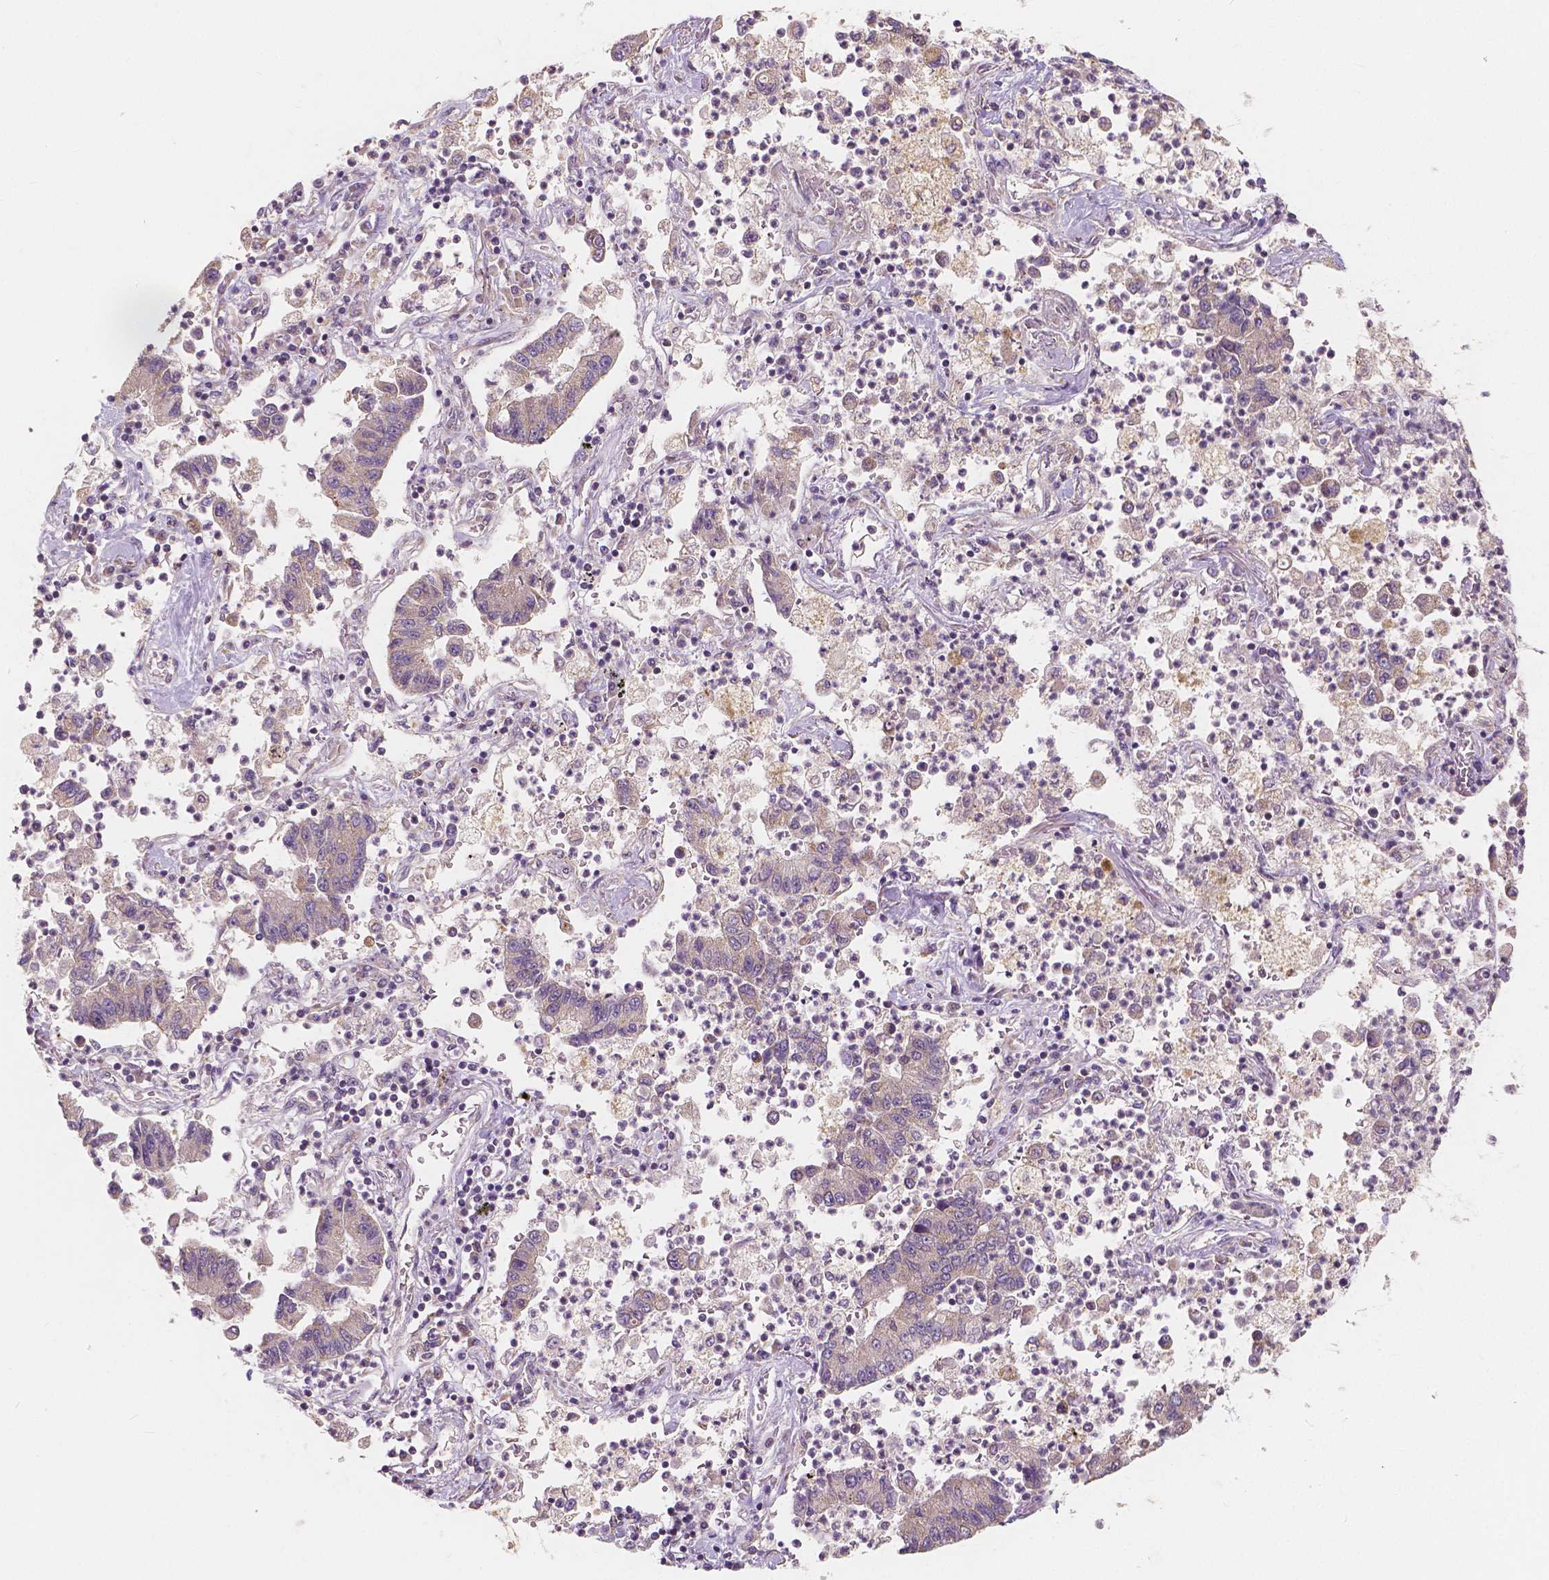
{"staining": {"intensity": "weak", "quantity": "<25%", "location": "cytoplasmic/membranous"}, "tissue": "lung cancer", "cell_type": "Tumor cells", "image_type": "cancer", "snomed": [{"axis": "morphology", "description": "Adenocarcinoma, NOS"}, {"axis": "topography", "description": "Lung"}], "caption": "DAB immunohistochemical staining of human lung cancer (adenocarcinoma) displays no significant staining in tumor cells. Nuclei are stained in blue.", "gene": "SNX12", "patient": {"sex": "female", "age": 57}}